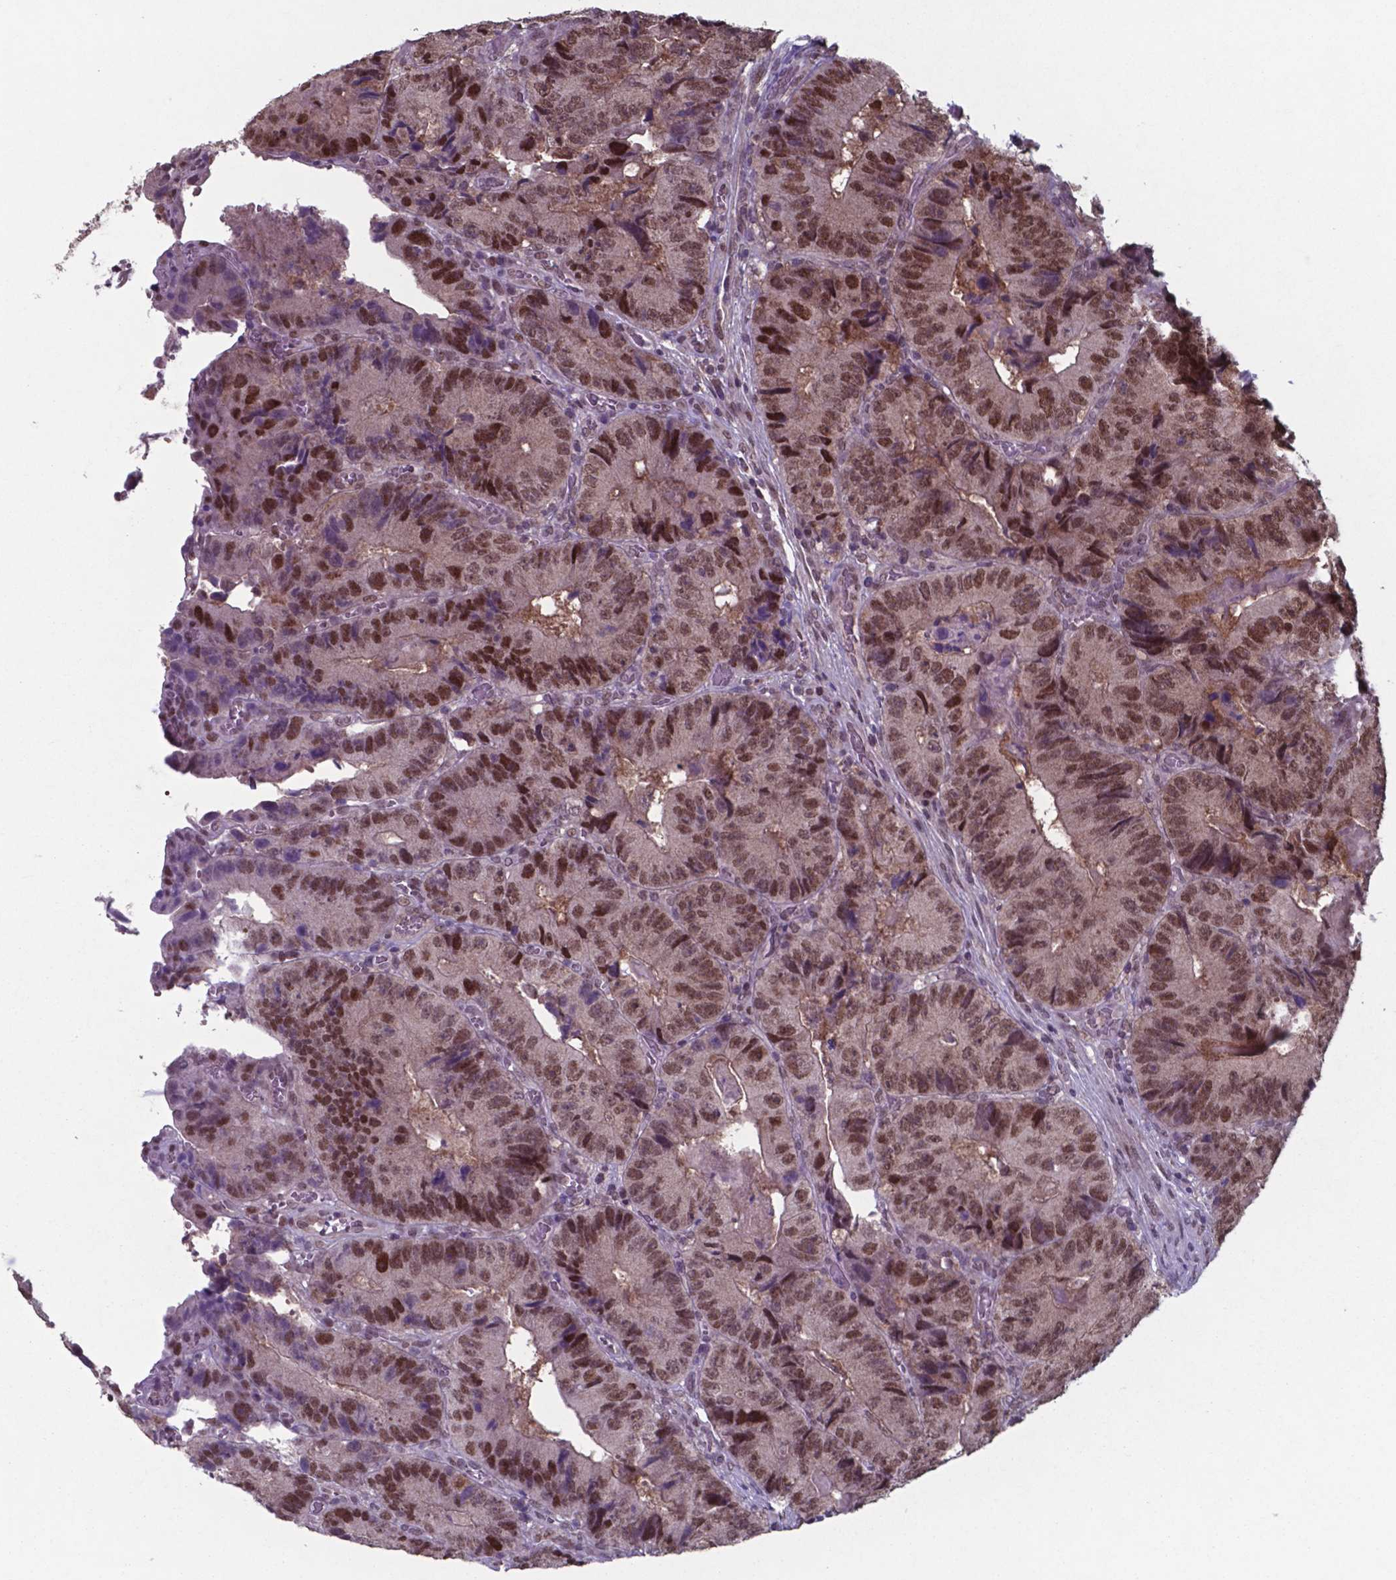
{"staining": {"intensity": "moderate", "quantity": ">75%", "location": "nuclear"}, "tissue": "colorectal cancer", "cell_type": "Tumor cells", "image_type": "cancer", "snomed": [{"axis": "morphology", "description": "Adenocarcinoma, NOS"}, {"axis": "topography", "description": "Colon"}], "caption": "A high-resolution histopathology image shows immunohistochemistry staining of colorectal adenocarcinoma, which shows moderate nuclear staining in approximately >75% of tumor cells.", "gene": "UBA1", "patient": {"sex": "female", "age": 86}}